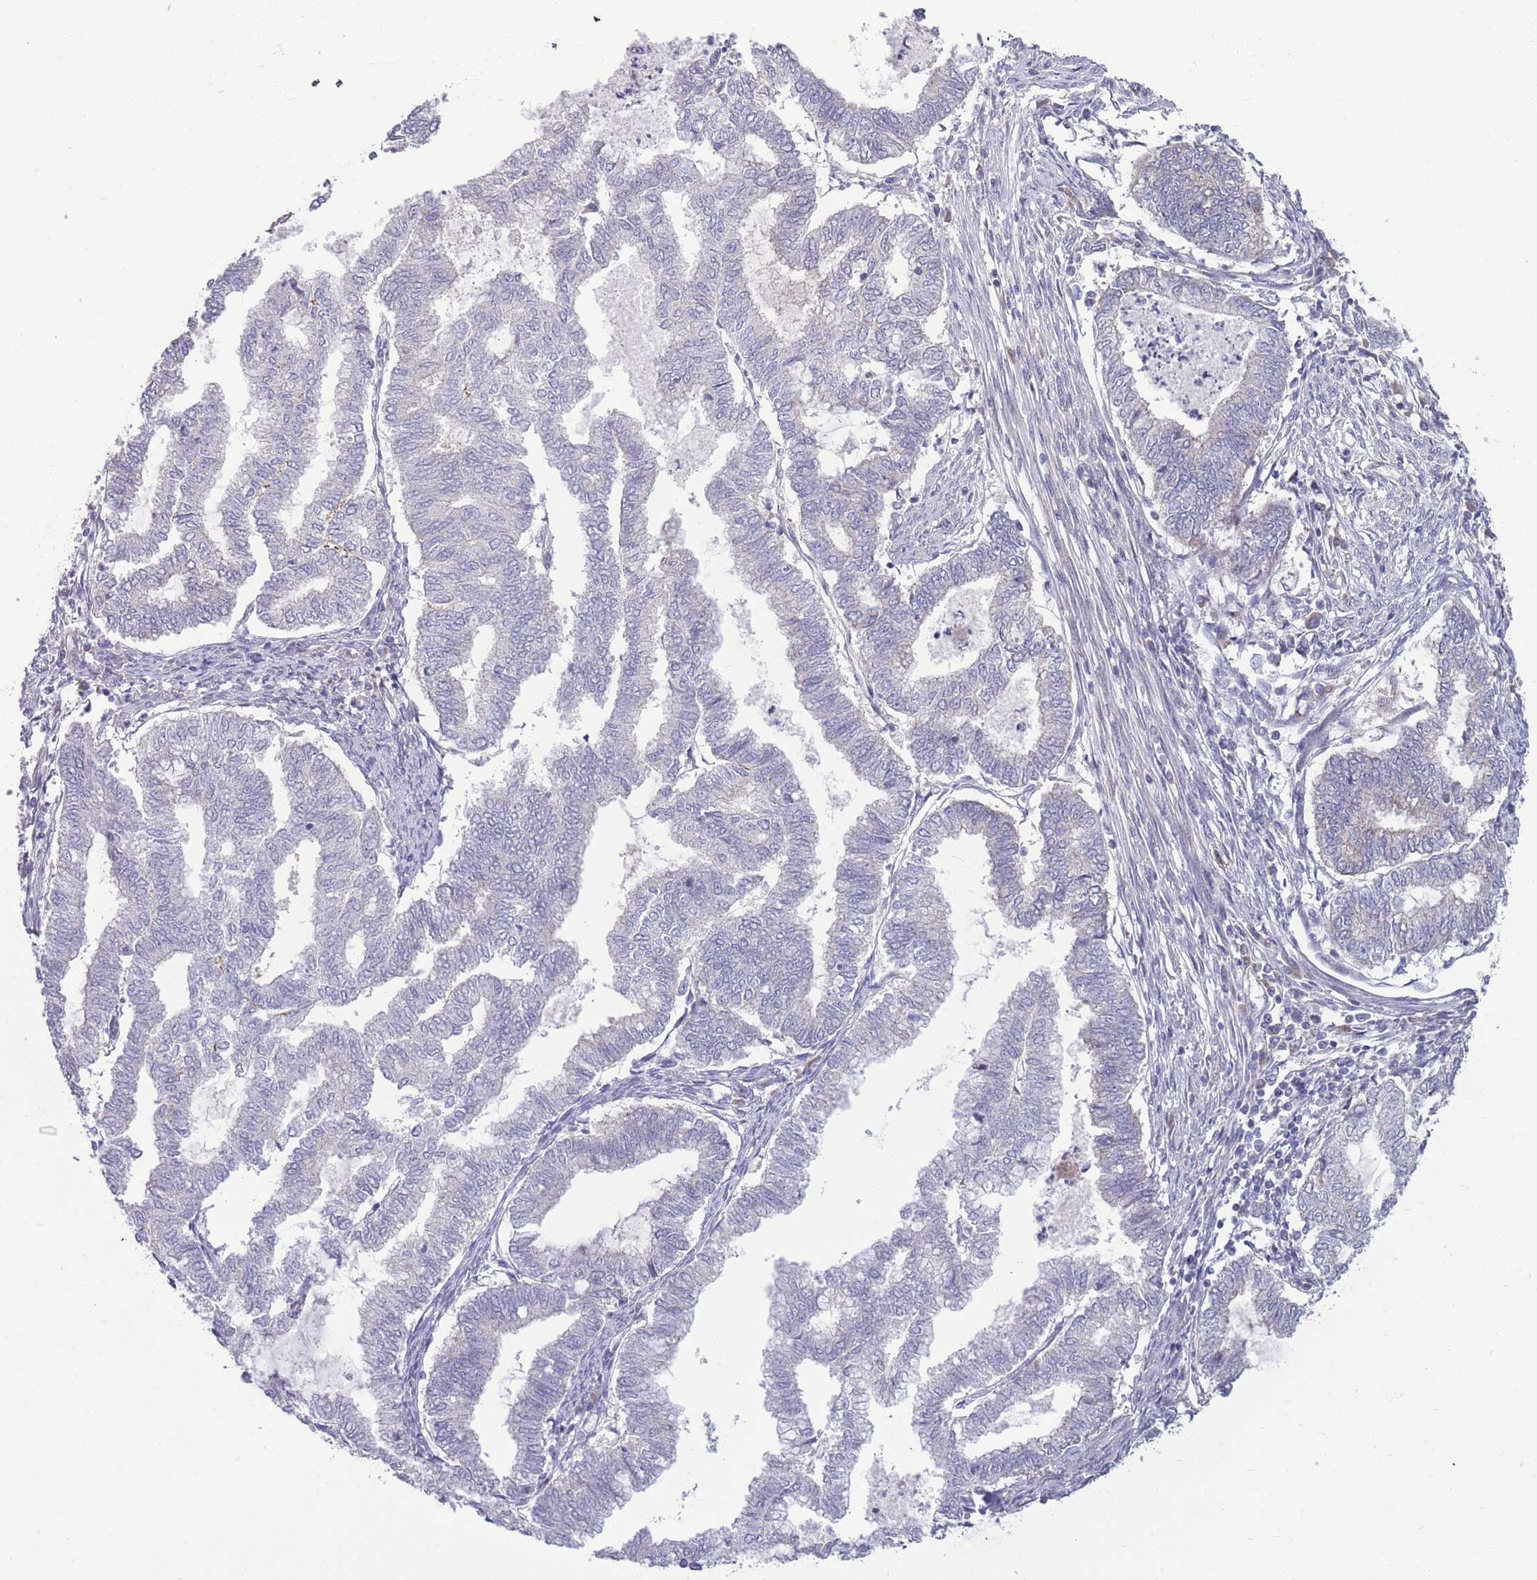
{"staining": {"intensity": "negative", "quantity": "none", "location": "none"}, "tissue": "endometrial cancer", "cell_type": "Tumor cells", "image_type": "cancer", "snomed": [{"axis": "morphology", "description": "Adenocarcinoma, NOS"}, {"axis": "topography", "description": "Endometrium"}], "caption": "Tumor cells are negative for protein expression in human endometrial cancer (adenocarcinoma).", "gene": "RIC8A", "patient": {"sex": "female", "age": 79}}